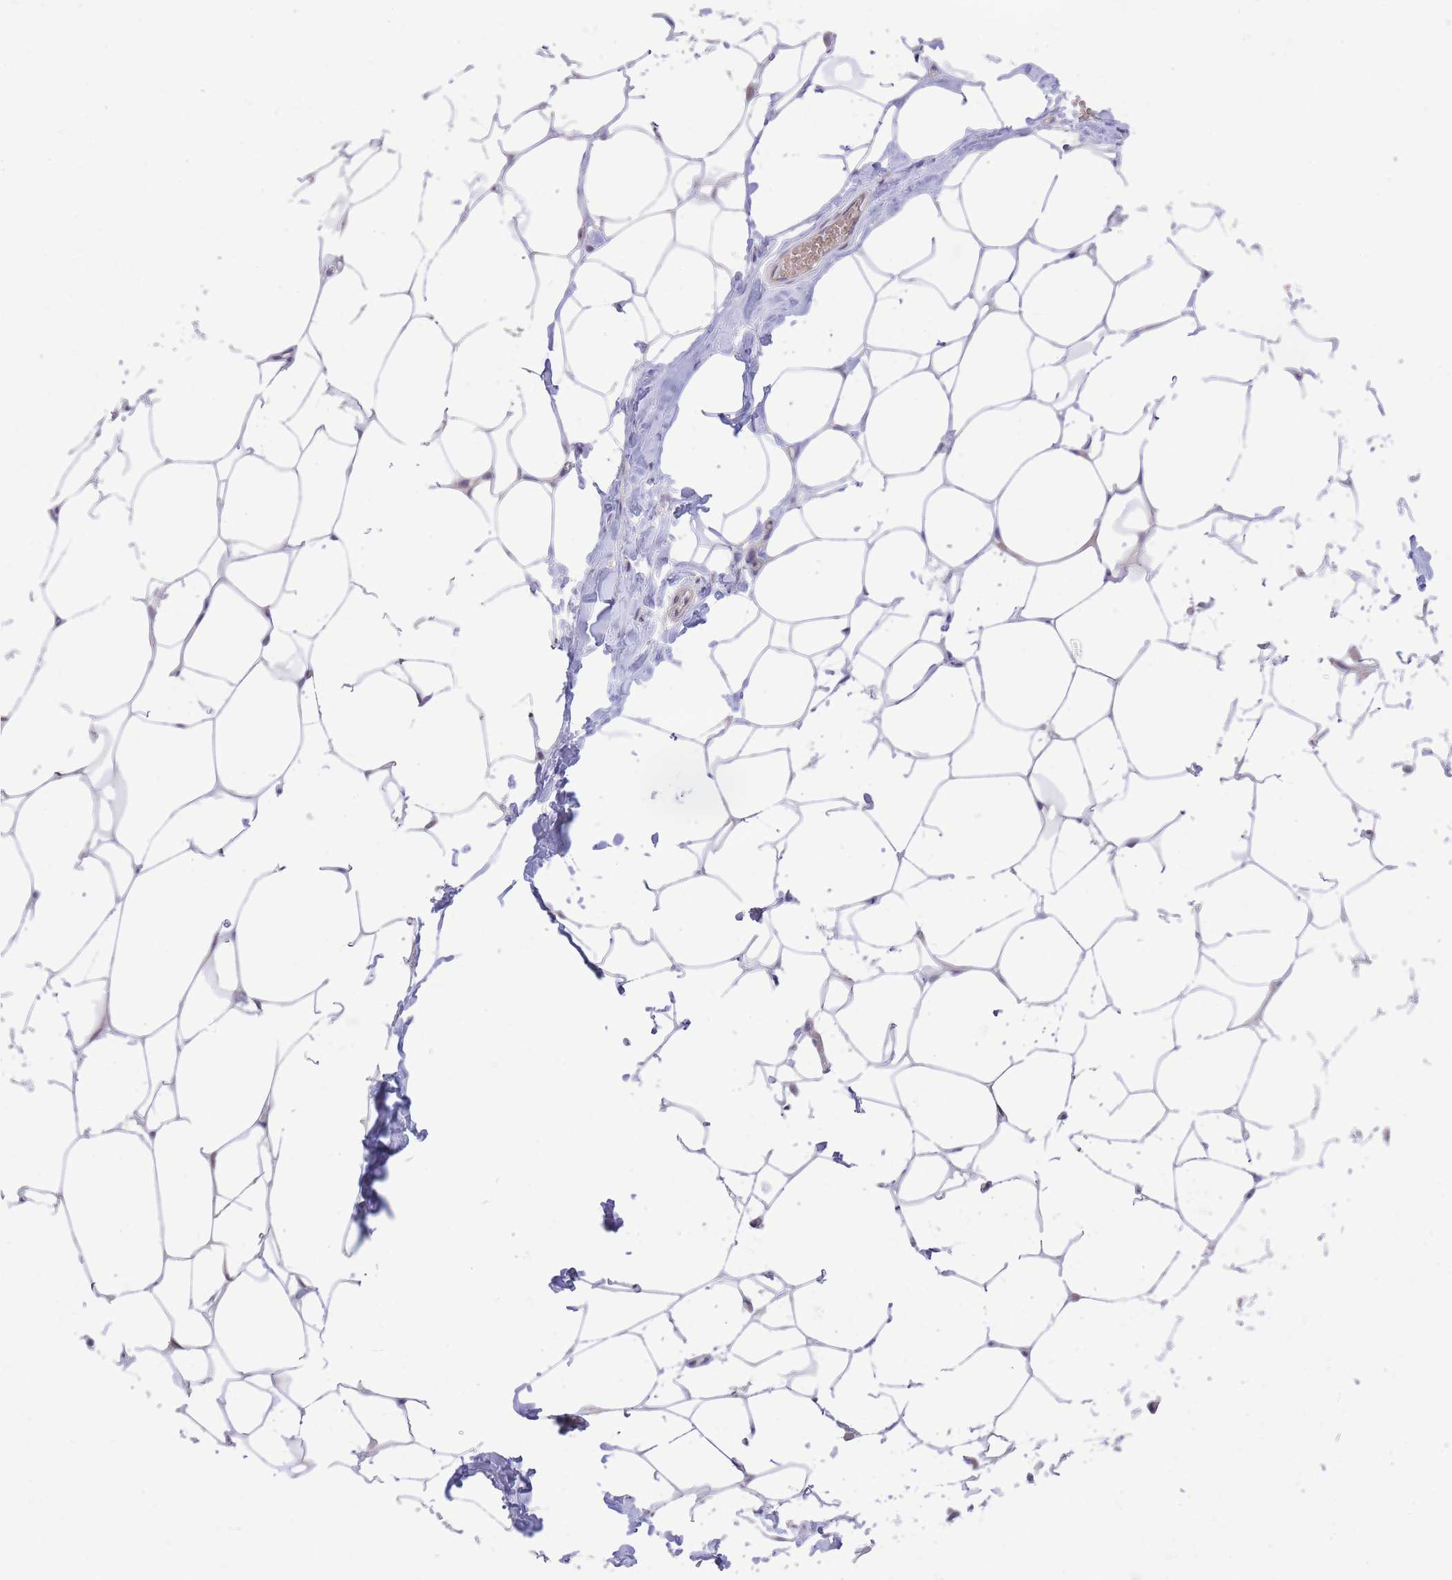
{"staining": {"intensity": "negative", "quantity": "none", "location": "none"}, "tissue": "breast", "cell_type": "Adipocytes", "image_type": "normal", "snomed": [{"axis": "morphology", "description": "Normal tissue, NOS"}, {"axis": "topography", "description": "Breast"}], "caption": "Immunohistochemistry (IHC) micrograph of normal breast stained for a protein (brown), which demonstrates no positivity in adipocytes.", "gene": "MINDY2", "patient": {"sex": "female", "age": 27}}